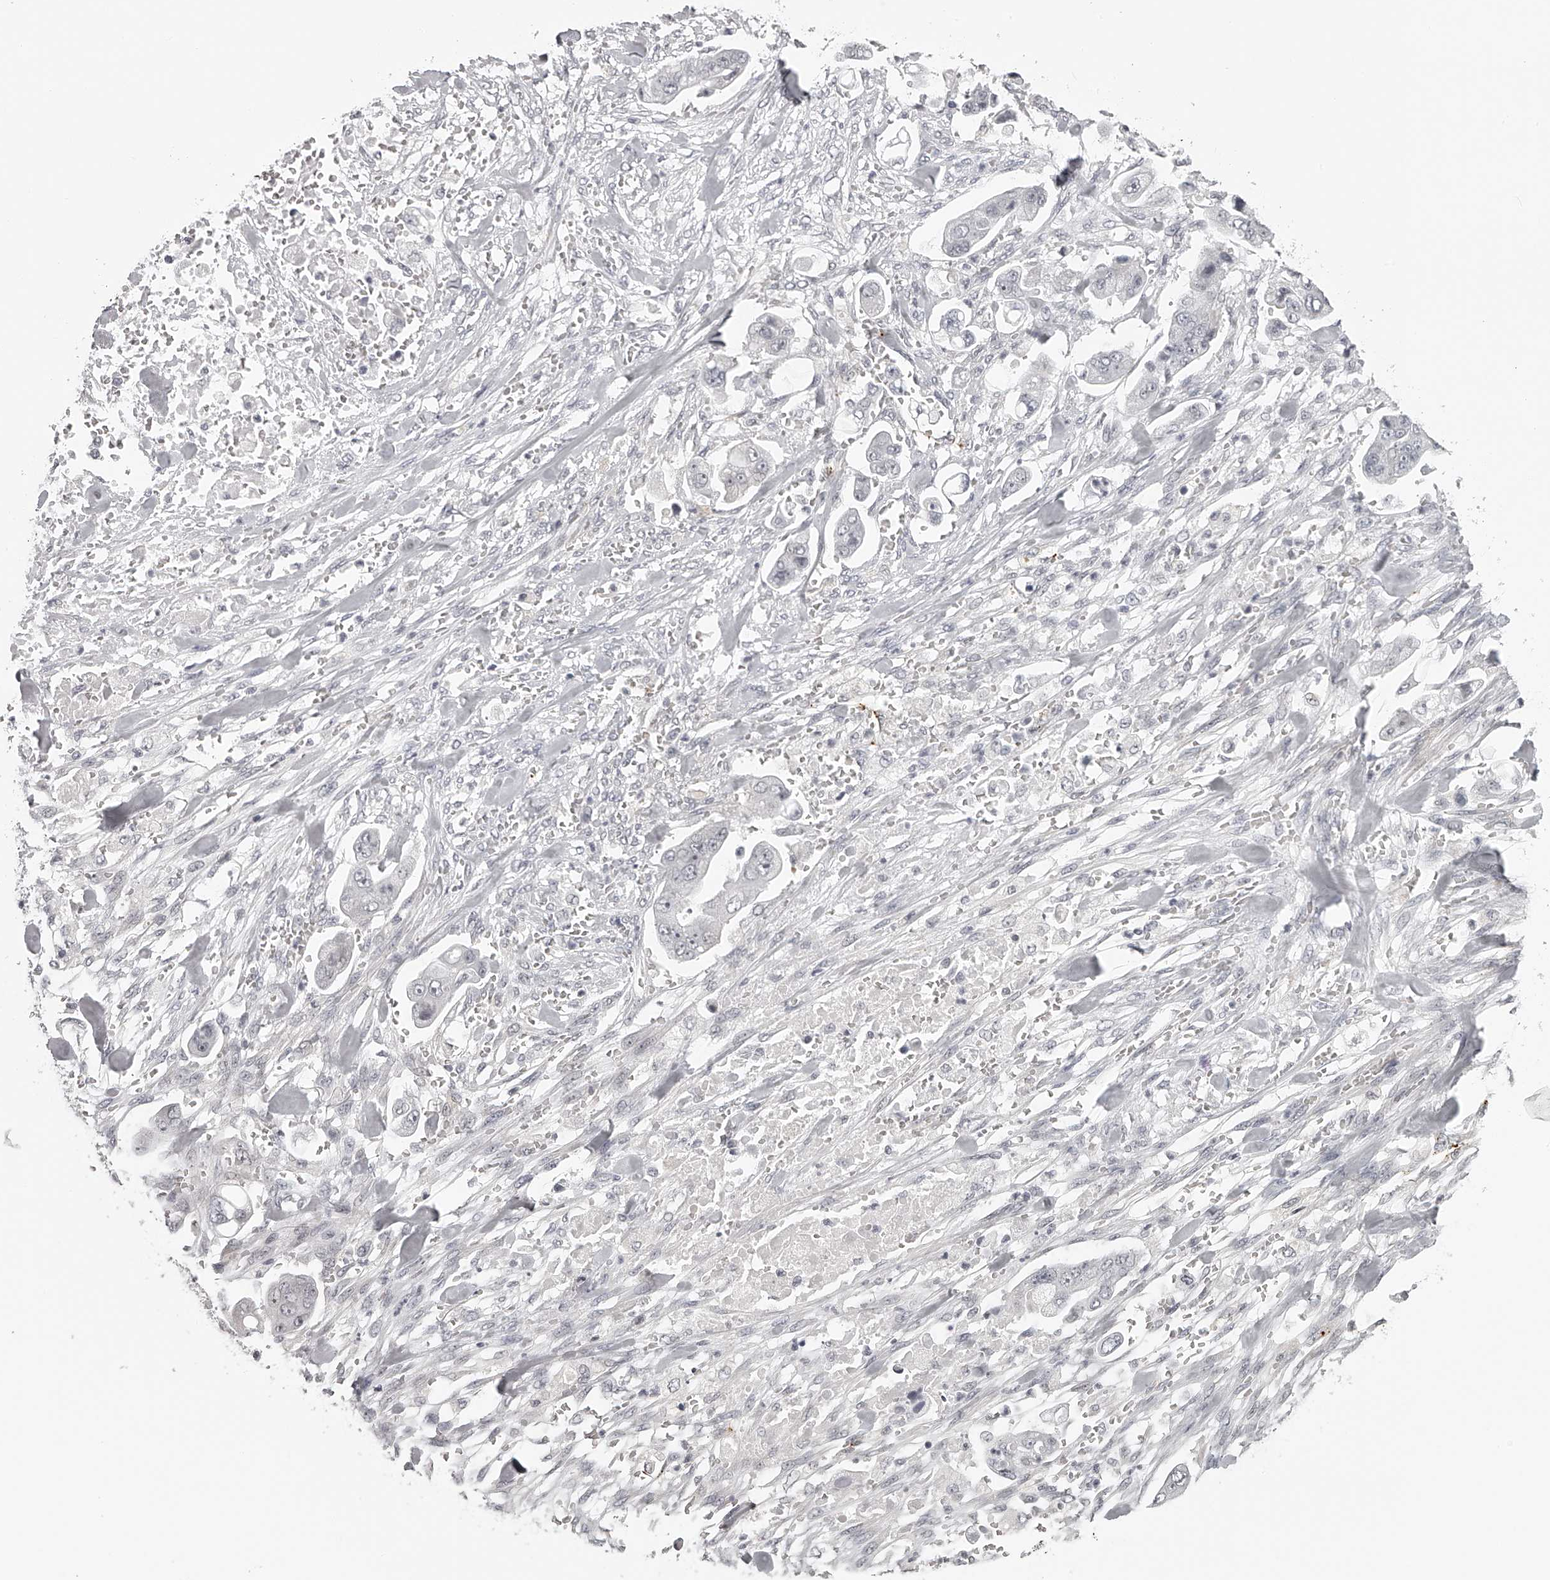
{"staining": {"intensity": "negative", "quantity": "none", "location": "none"}, "tissue": "stomach cancer", "cell_type": "Tumor cells", "image_type": "cancer", "snomed": [{"axis": "morphology", "description": "Adenocarcinoma, NOS"}, {"axis": "topography", "description": "Stomach"}], "caption": "DAB (3,3'-diaminobenzidine) immunohistochemical staining of human stomach cancer (adenocarcinoma) reveals no significant positivity in tumor cells. The staining is performed using DAB (3,3'-diaminobenzidine) brown chromogen with nuclei counter-stained in using hematoxylin.", "gene": "RNF220", "patient": {"sex": "male", "age": 62}}